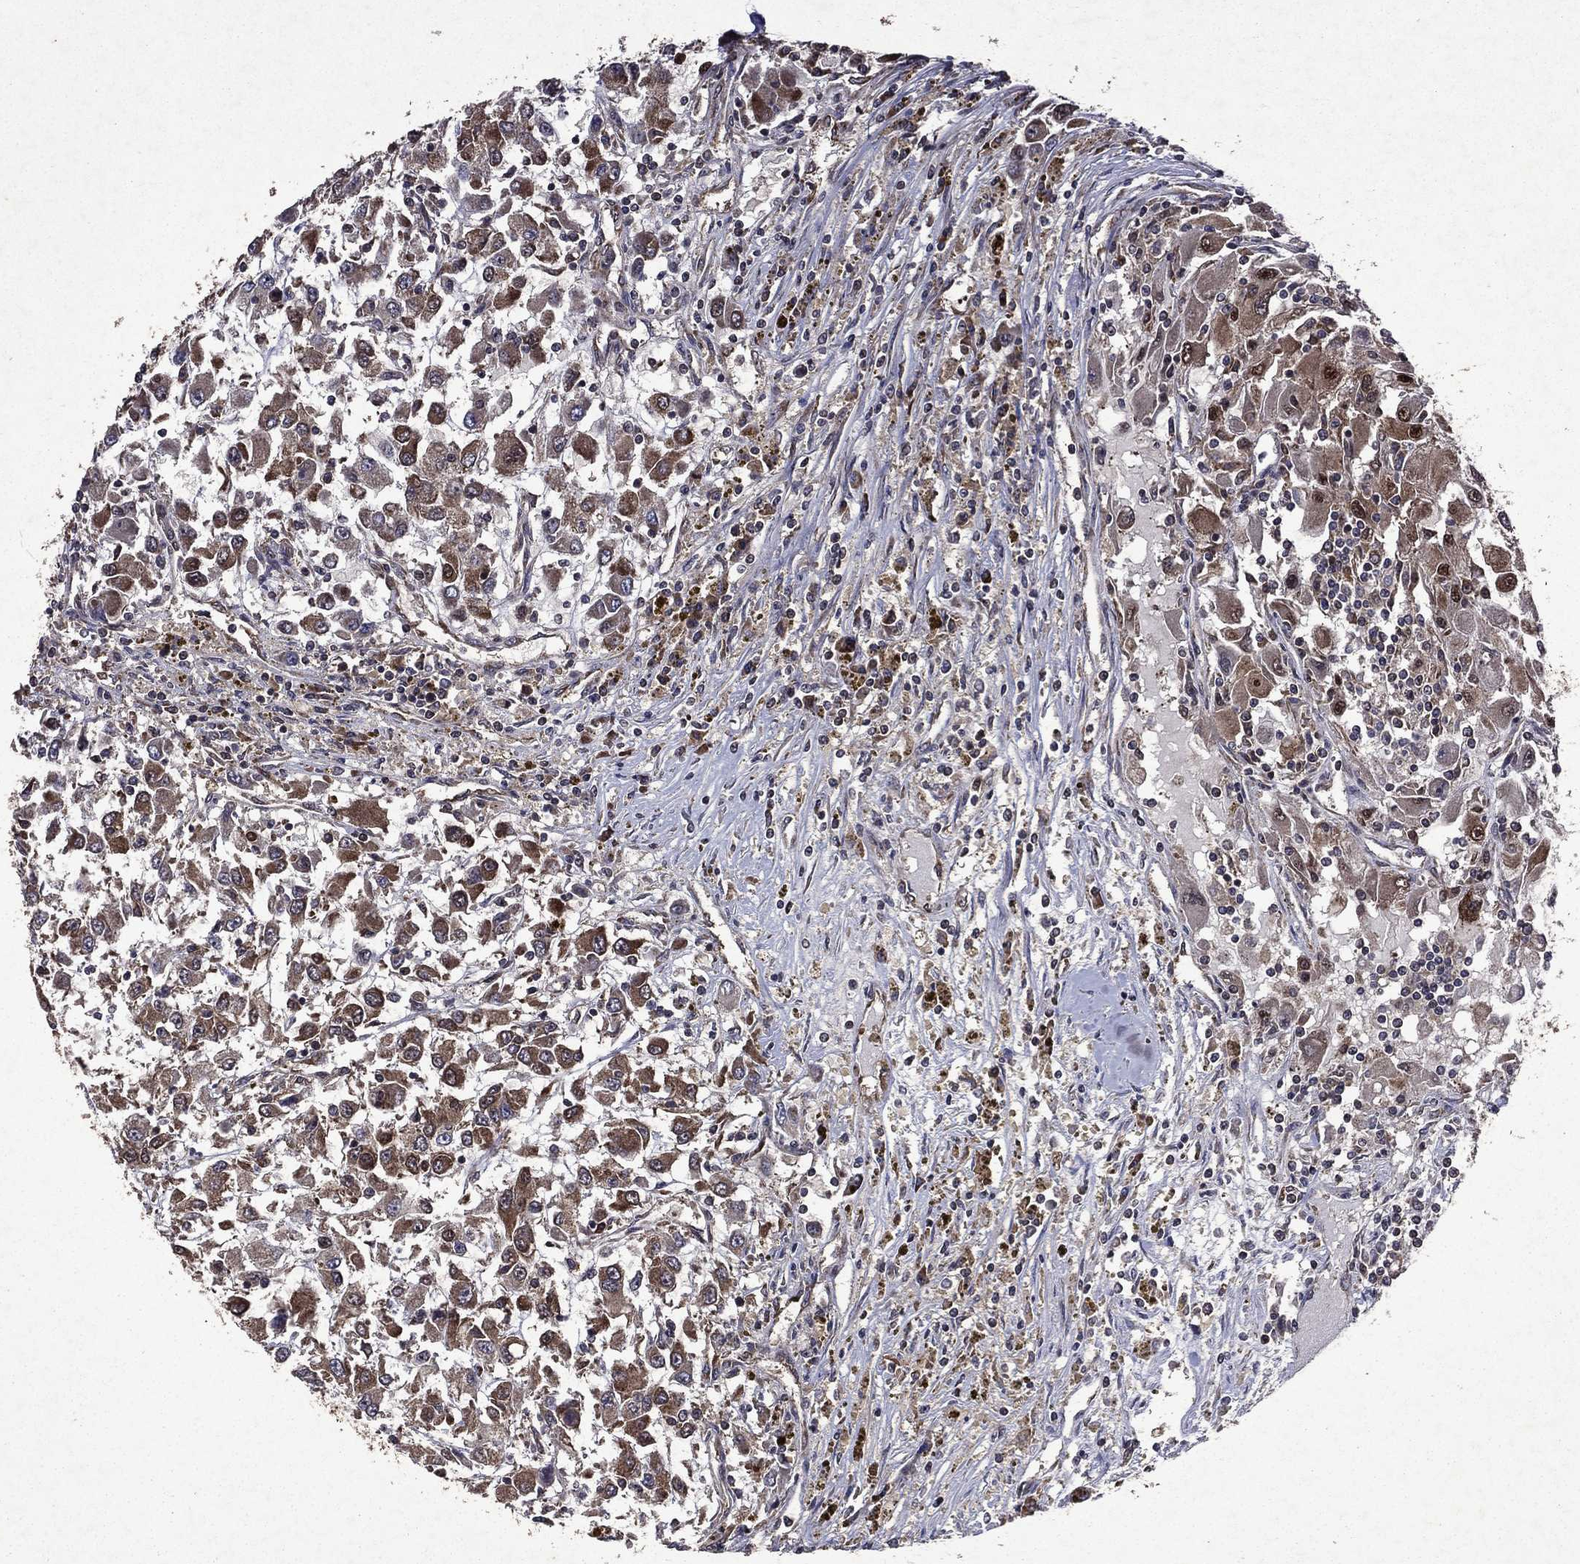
{"staining": {"intensity": "moderate", "quantity": ">75%", "location": "cytoplasmic/membranous"}, "tissue": "renal cancer", "cell_type": "Tumor cells", "image_type": "cancer", "snomed": [{"axis": "morphology", "description": "Adenocarcinoma, NOS"}, {"axis": "topography", "description": "Kidney"}], "caption": "Protein staining reveals moderate cytoplasmic/membranous staining in approximately >75% of tumor cells in adenocarcinoma (renal).", "gene": "EIF2B4", "patient": {"sex": "female", "age": 67}}